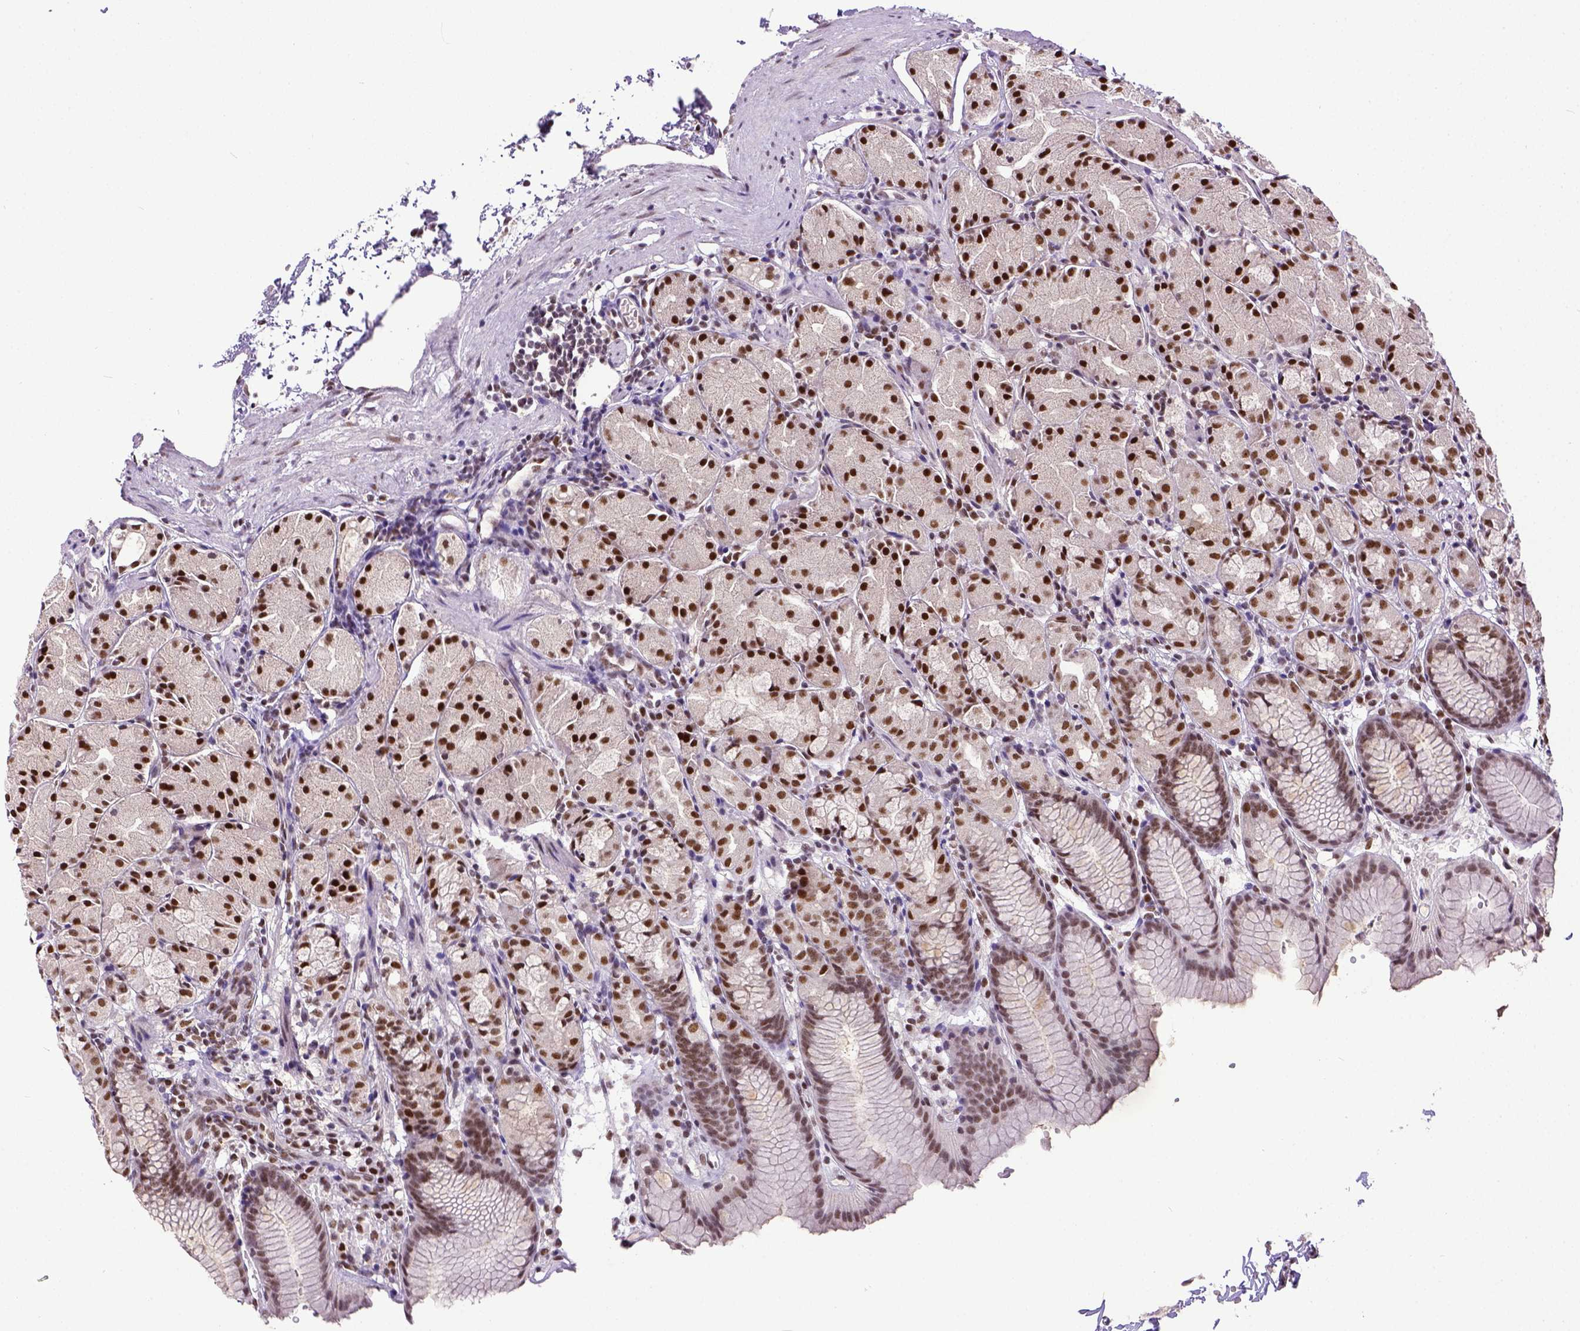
{"staining": {"intensity": "strong", "quantity": ">75%", "location": "nuclear"}, "tissue": "stomach", "cell_type": "Glandular cells", "image_type": "normal", "snomed": [{"axis": "morphology", "description": "Normal tissue, NOS"}, {"axis": "topography", "description": "Stomach, upper"}], "caption": "Brown immunohistochemical staining in unremarkable stomach reveals strong nuclear staining in about >75% of glandular cells.", "gene": "ERCC1", "patient": {"sex": "male", "age": 47}}